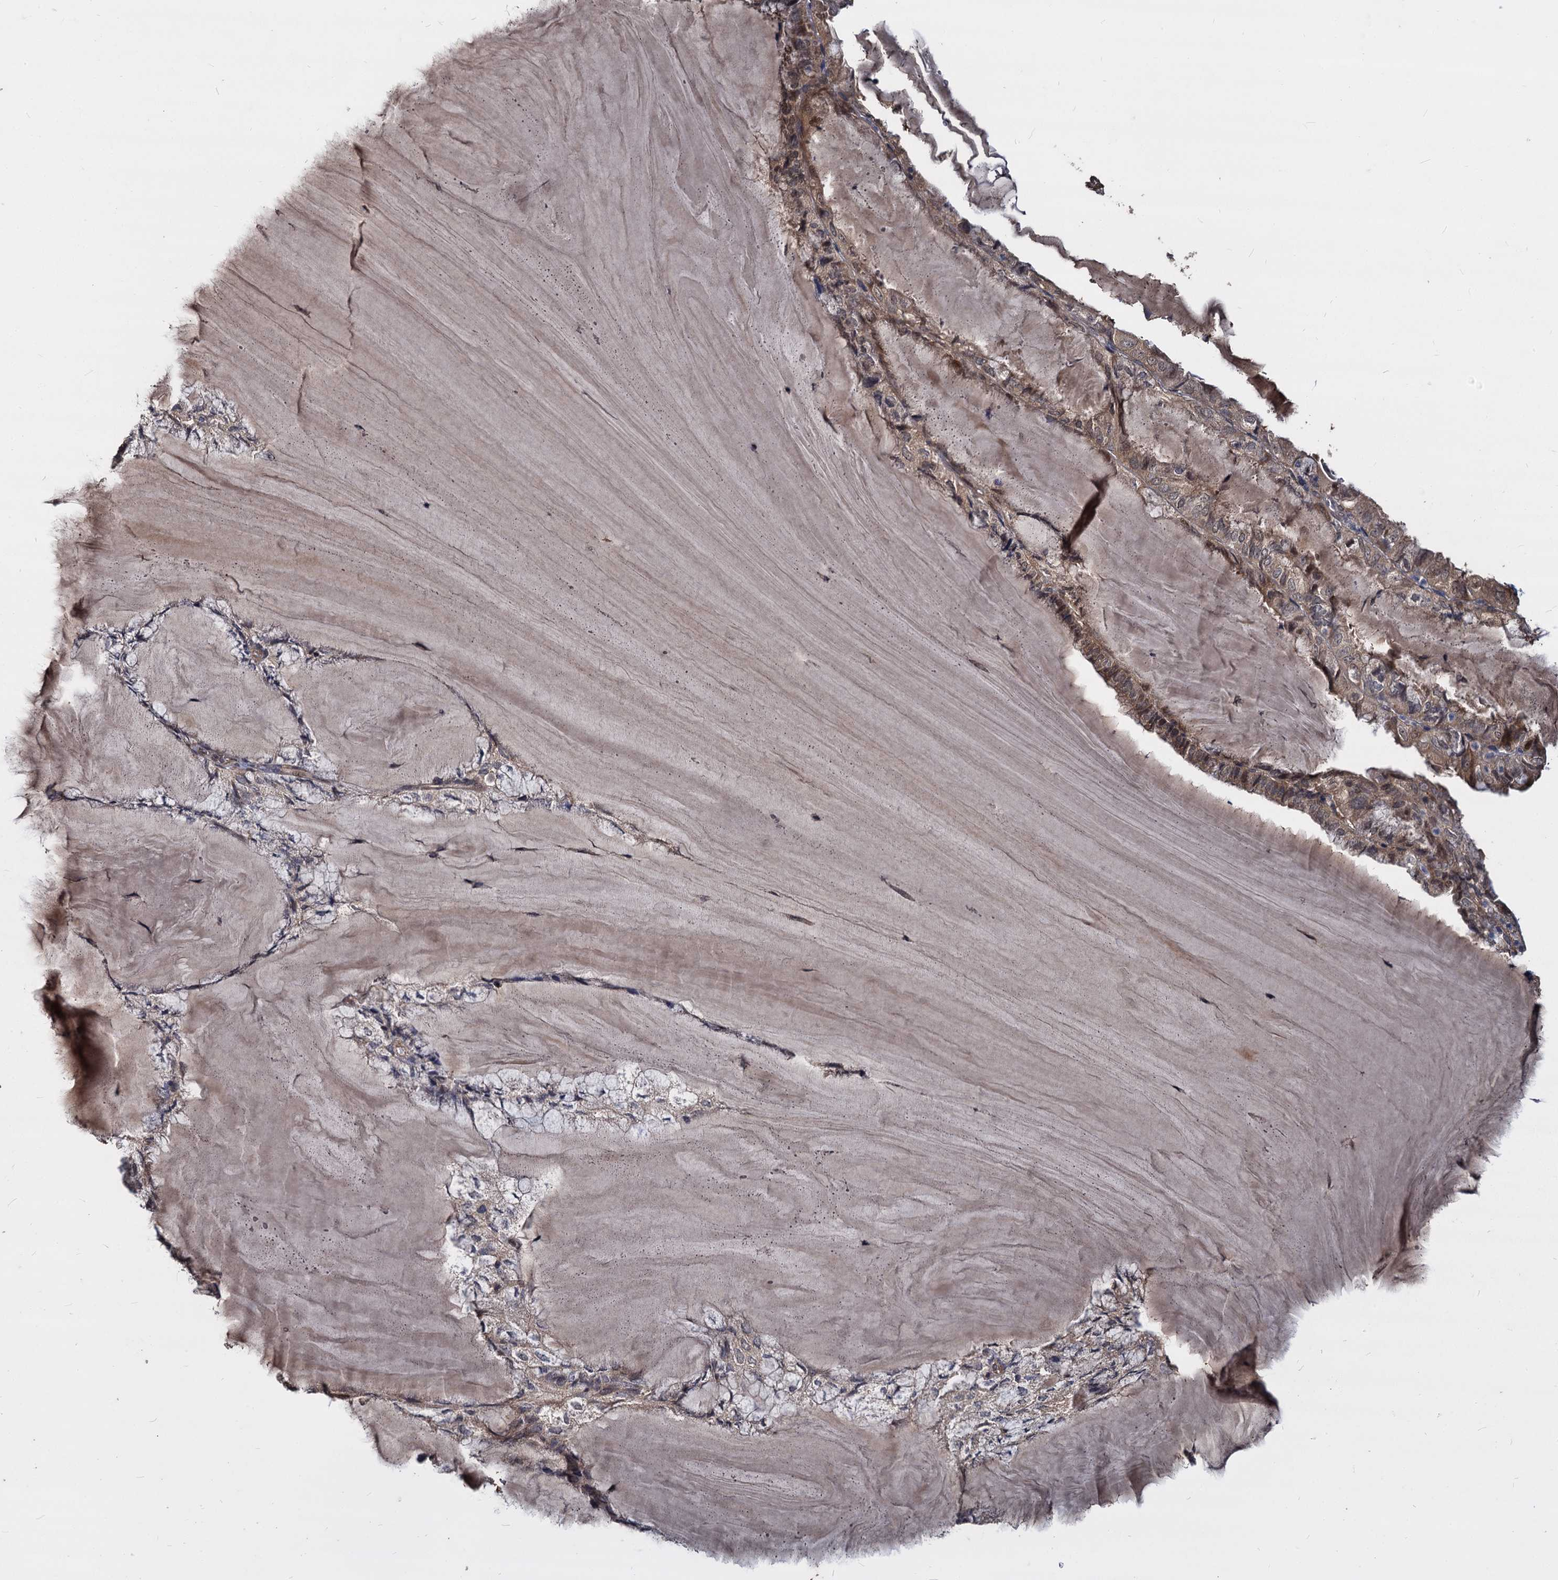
{"staining": {"intensity": "moderate", "quantity": "25%-75%", "location": "cytoplasmic/membranous"}, "tissue": "endometrial cancer", "cell_type": "Tumor cells", "image_type": "cancer", "snomed": [{"axis": "morphology", "description": "Adenocarcinoma, NOS"}, {"axis": "topography", "description": "Endometrium"}], "caption": "Brown immunohistochemical staining in human adenocarcinoma (endometrial) exhibits moderate cytoplasmic/membranous positivity in approximately 25%-75% of tumor cells.", "gene": "CCDC184", "patient": {"sex": "female", "age": 81}}